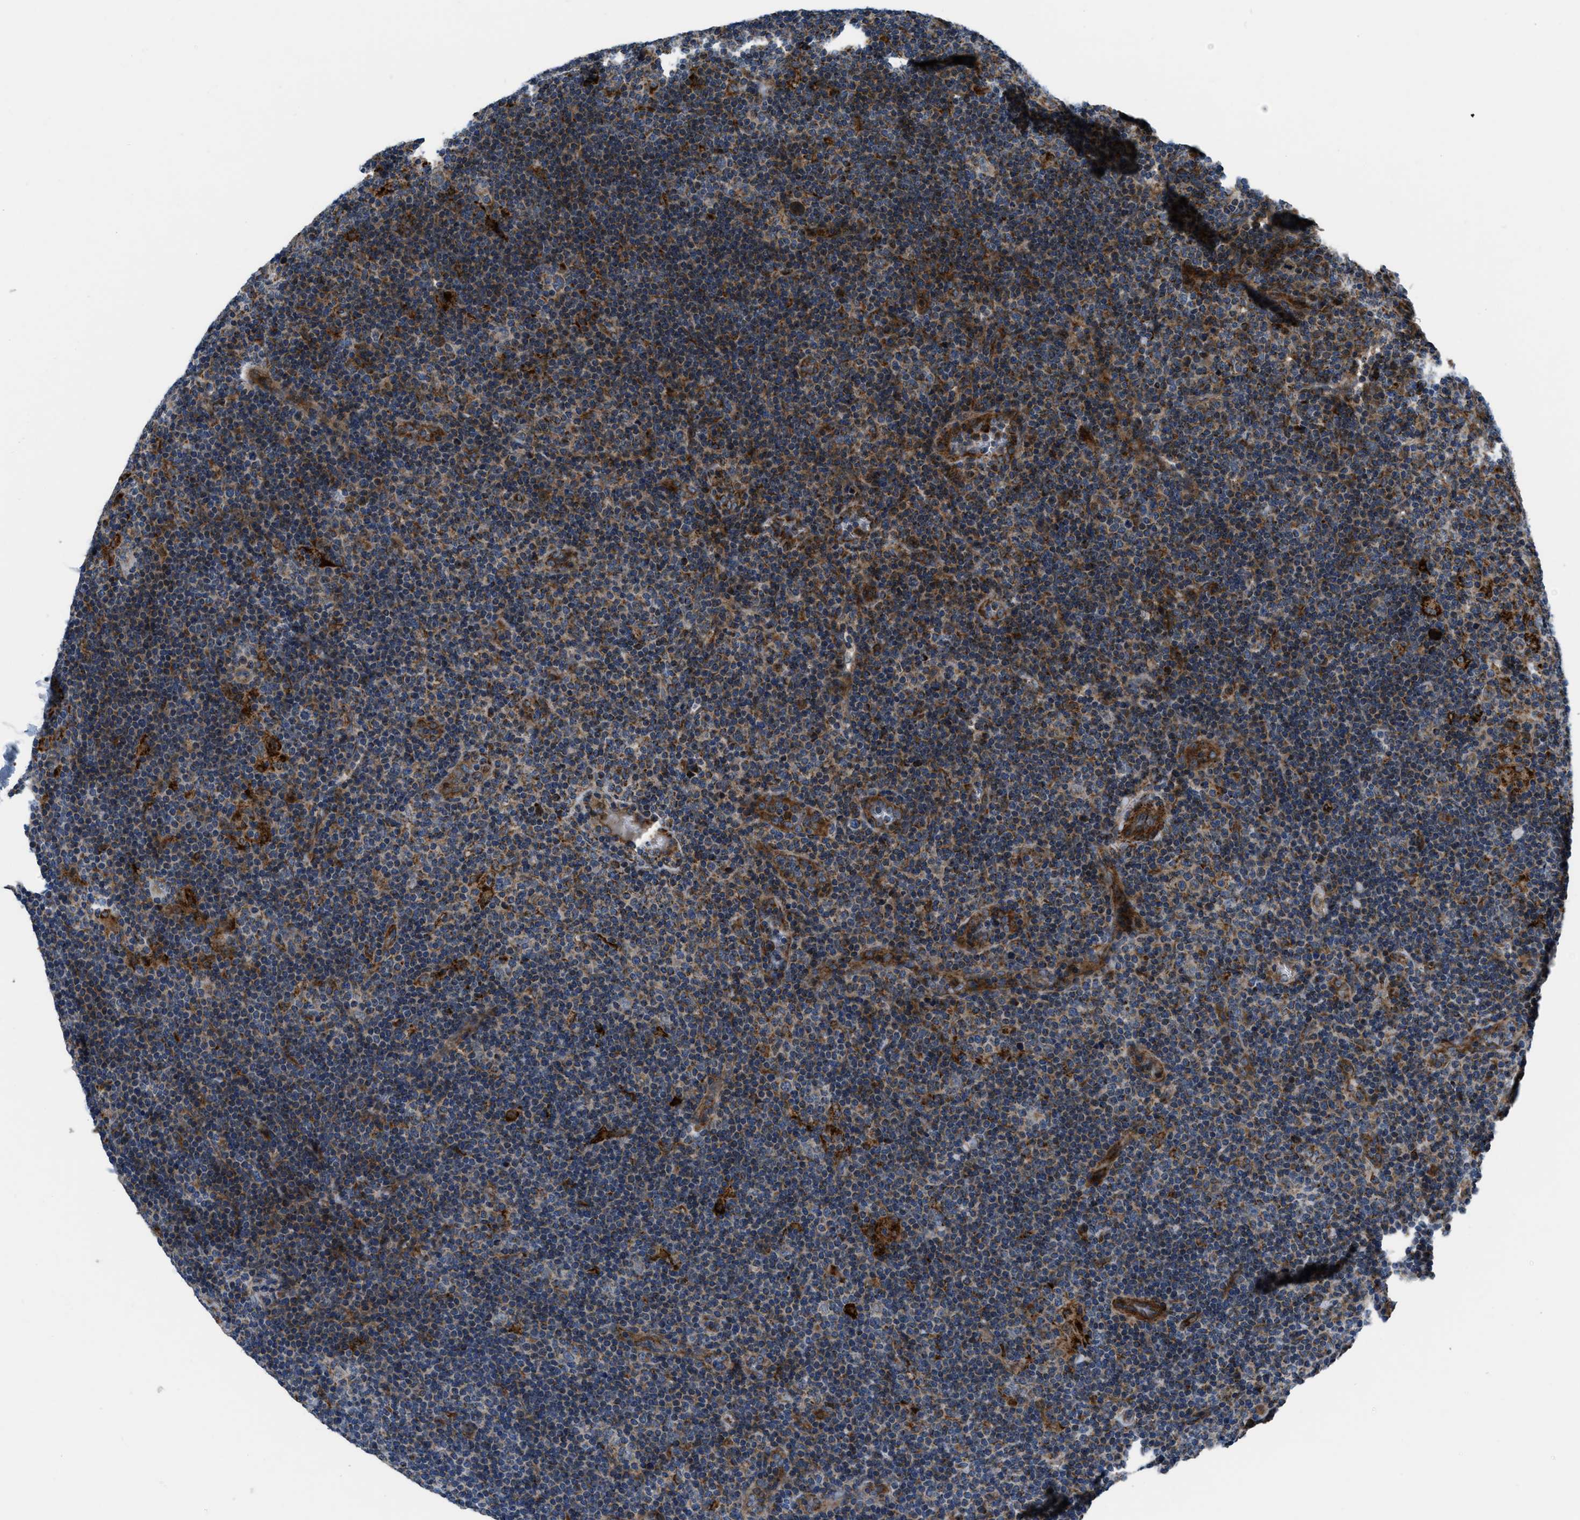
{"staining": {"intensity": "moderate", "quantity": "25%-75%", "location": "cytoplasmic/membranous"}, "tissue": "lymphoma", "cell_type": "Tumor cells", "image_type": "cancer", "snomed": [{"axis": "morphology", "description": "Hodgkin's disease, NOS"}, {"axis": "topography", "description": "Lymph node"}], "caption": "Moderate cytoplasmic/membranous staining is appreciated in about 25%-75% of tumor cells in lymphoma.", "gene": "GSDME", "patient": {"sex": "female", "age": 57}}